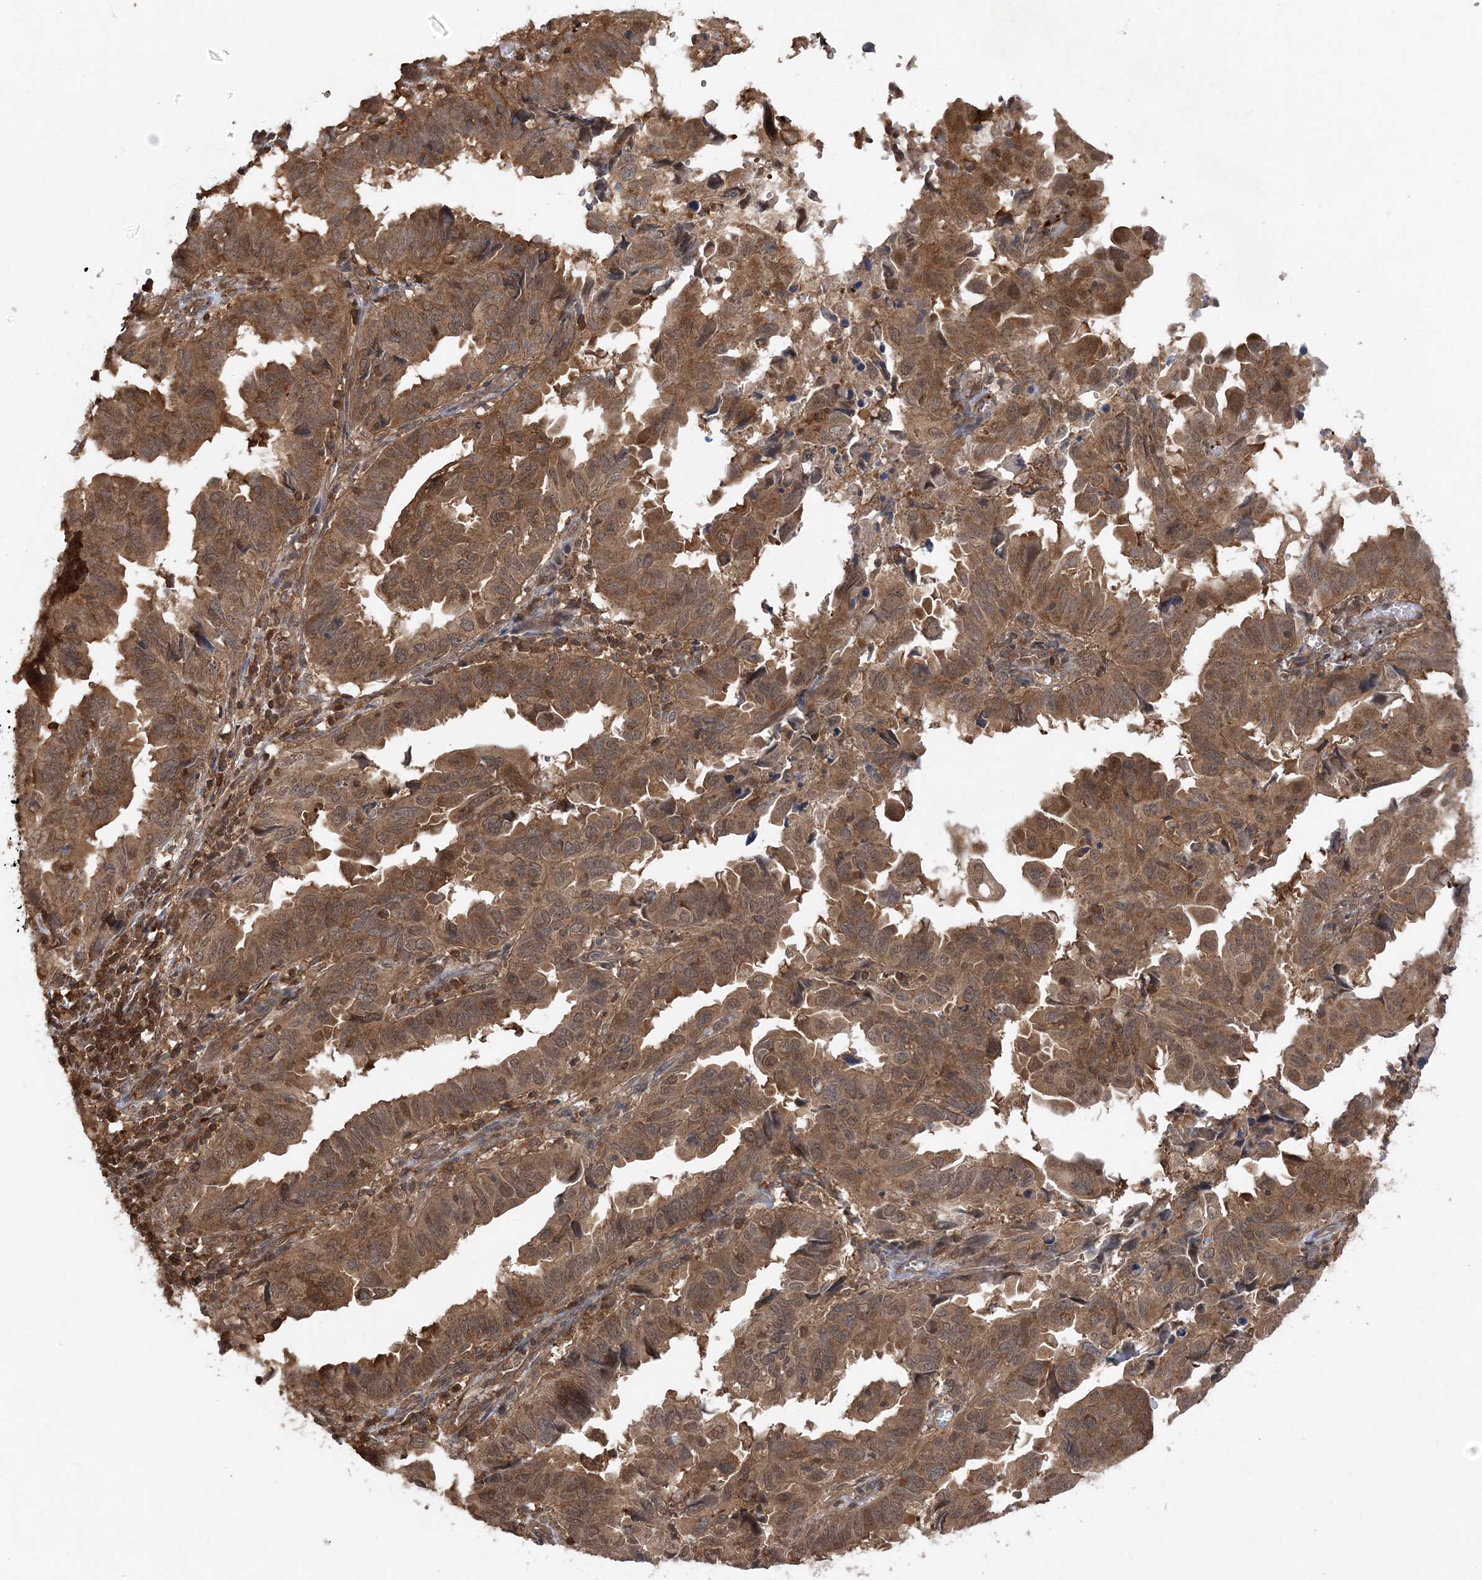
{"staining": {"intensity": "moderate", "quantity": ">75%", "location": "cytoplasmic/membranous,nuclear"}, "tissue": "endometrial cancer", "cell_type": "Tumor cells", "image_type": "cancer", "snomed": [{"axis": "morphology", "description": "Adenocarcinoma, NOS"}, {"axis": "topography", "description": "Uterus"}], "caption": "Tumor cells demonstrate moderate cytoplasmic/membranous and nuclear positivity in approximately >75% of cells in endometrial cancer. (IHC, brightfield microscopy, high magnification).", "gene": "ACYP1", "patient": {"sex": "female", "age": 77}}